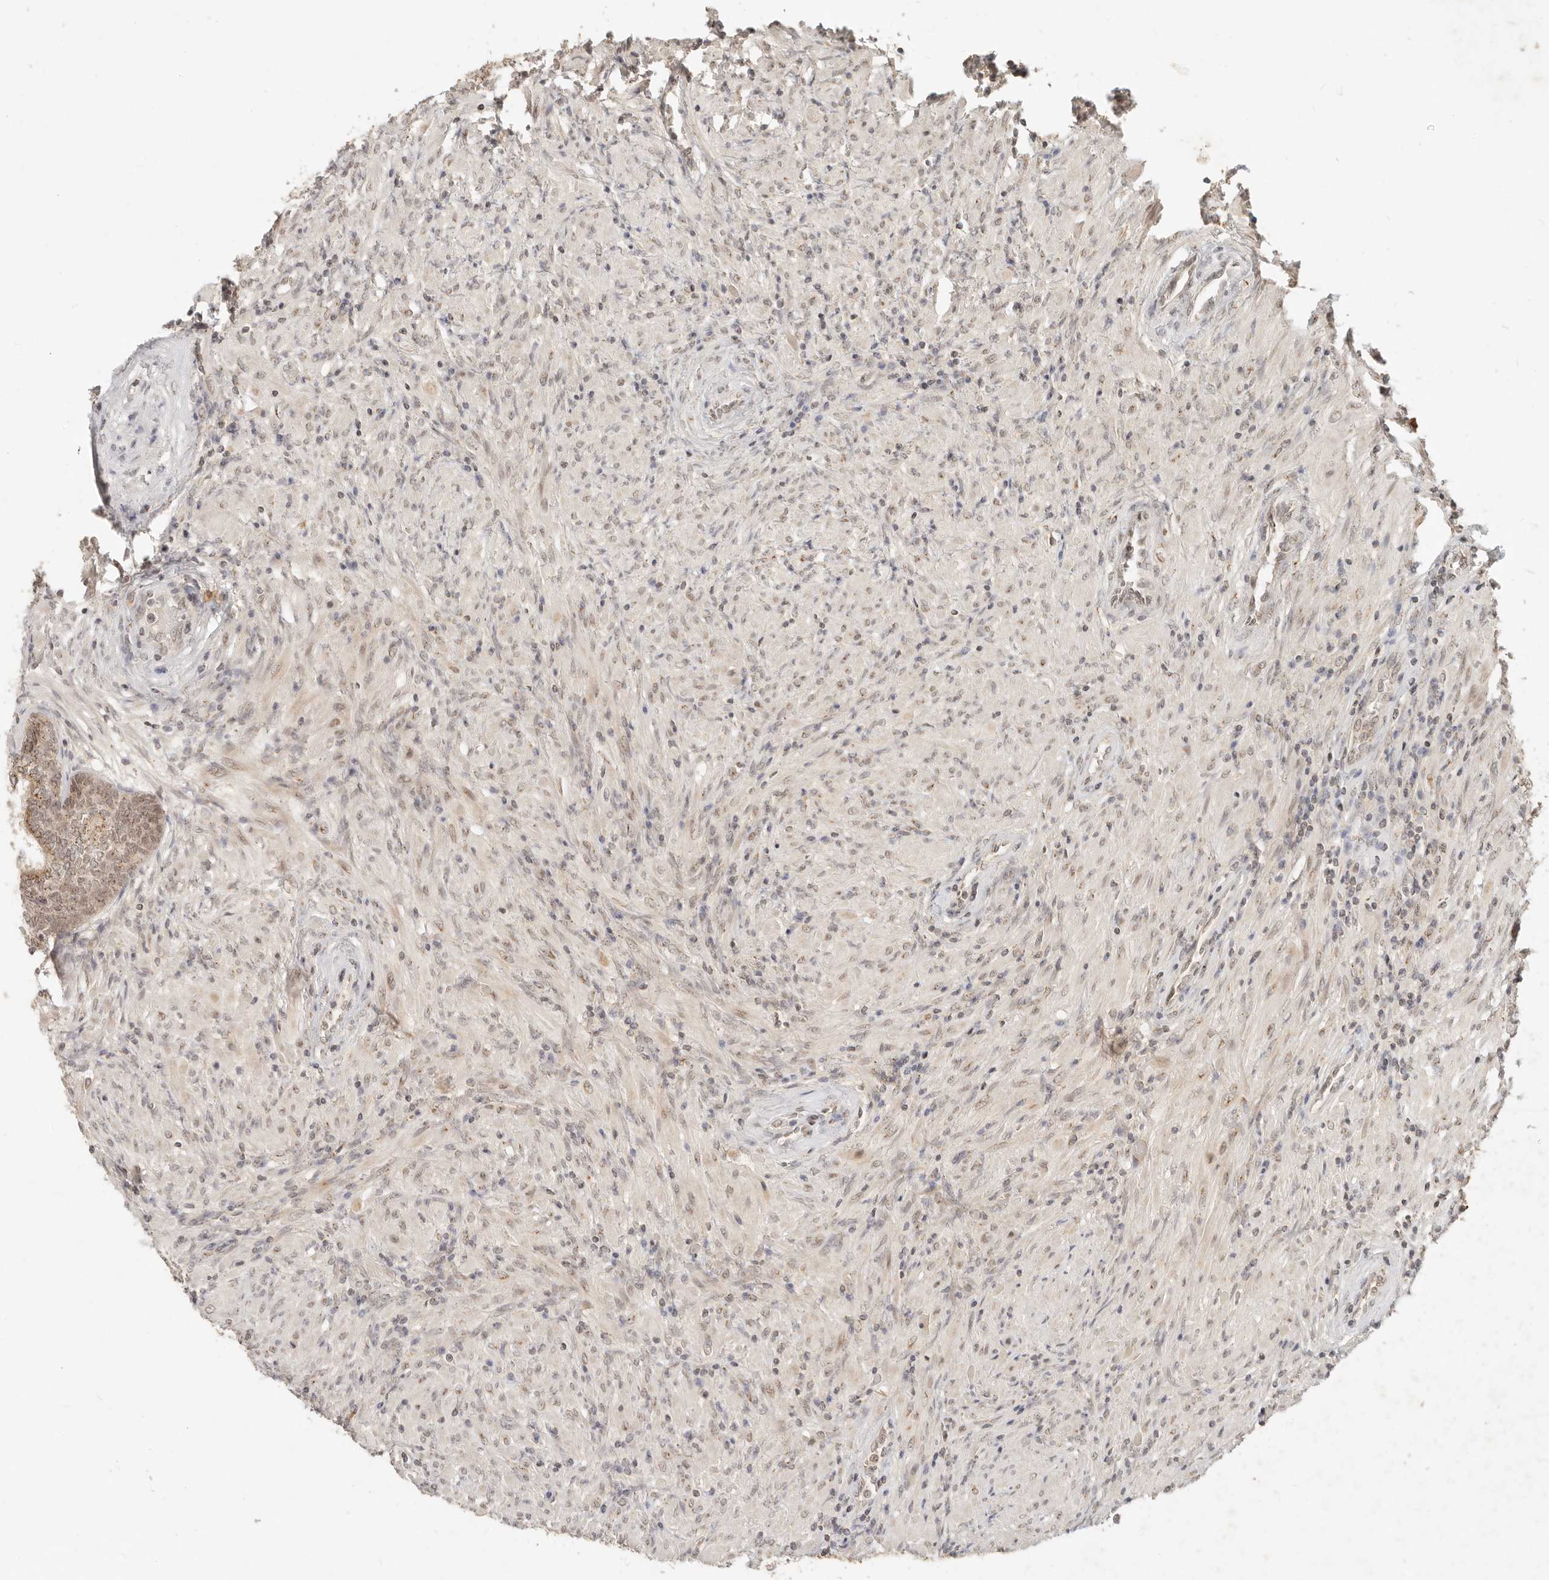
{"staining": {"intensity": "moderate", "quantity": ">75%", "location": "cytoplasmic/membranous"}, "tissue": "prostate", "cell_type": "Glandular cells", "image_type": "normal", "snomed": [{"axis": "morphology", "description": "Normal tissue, NOS"}, {"axis": "topography", "description": "Prostate"}], "caption": "Prostate stained with a protein marker displays moderate staining in glandular cells.", "gene": "INTS11", "patient": {"sex": "male", "age": 76}}